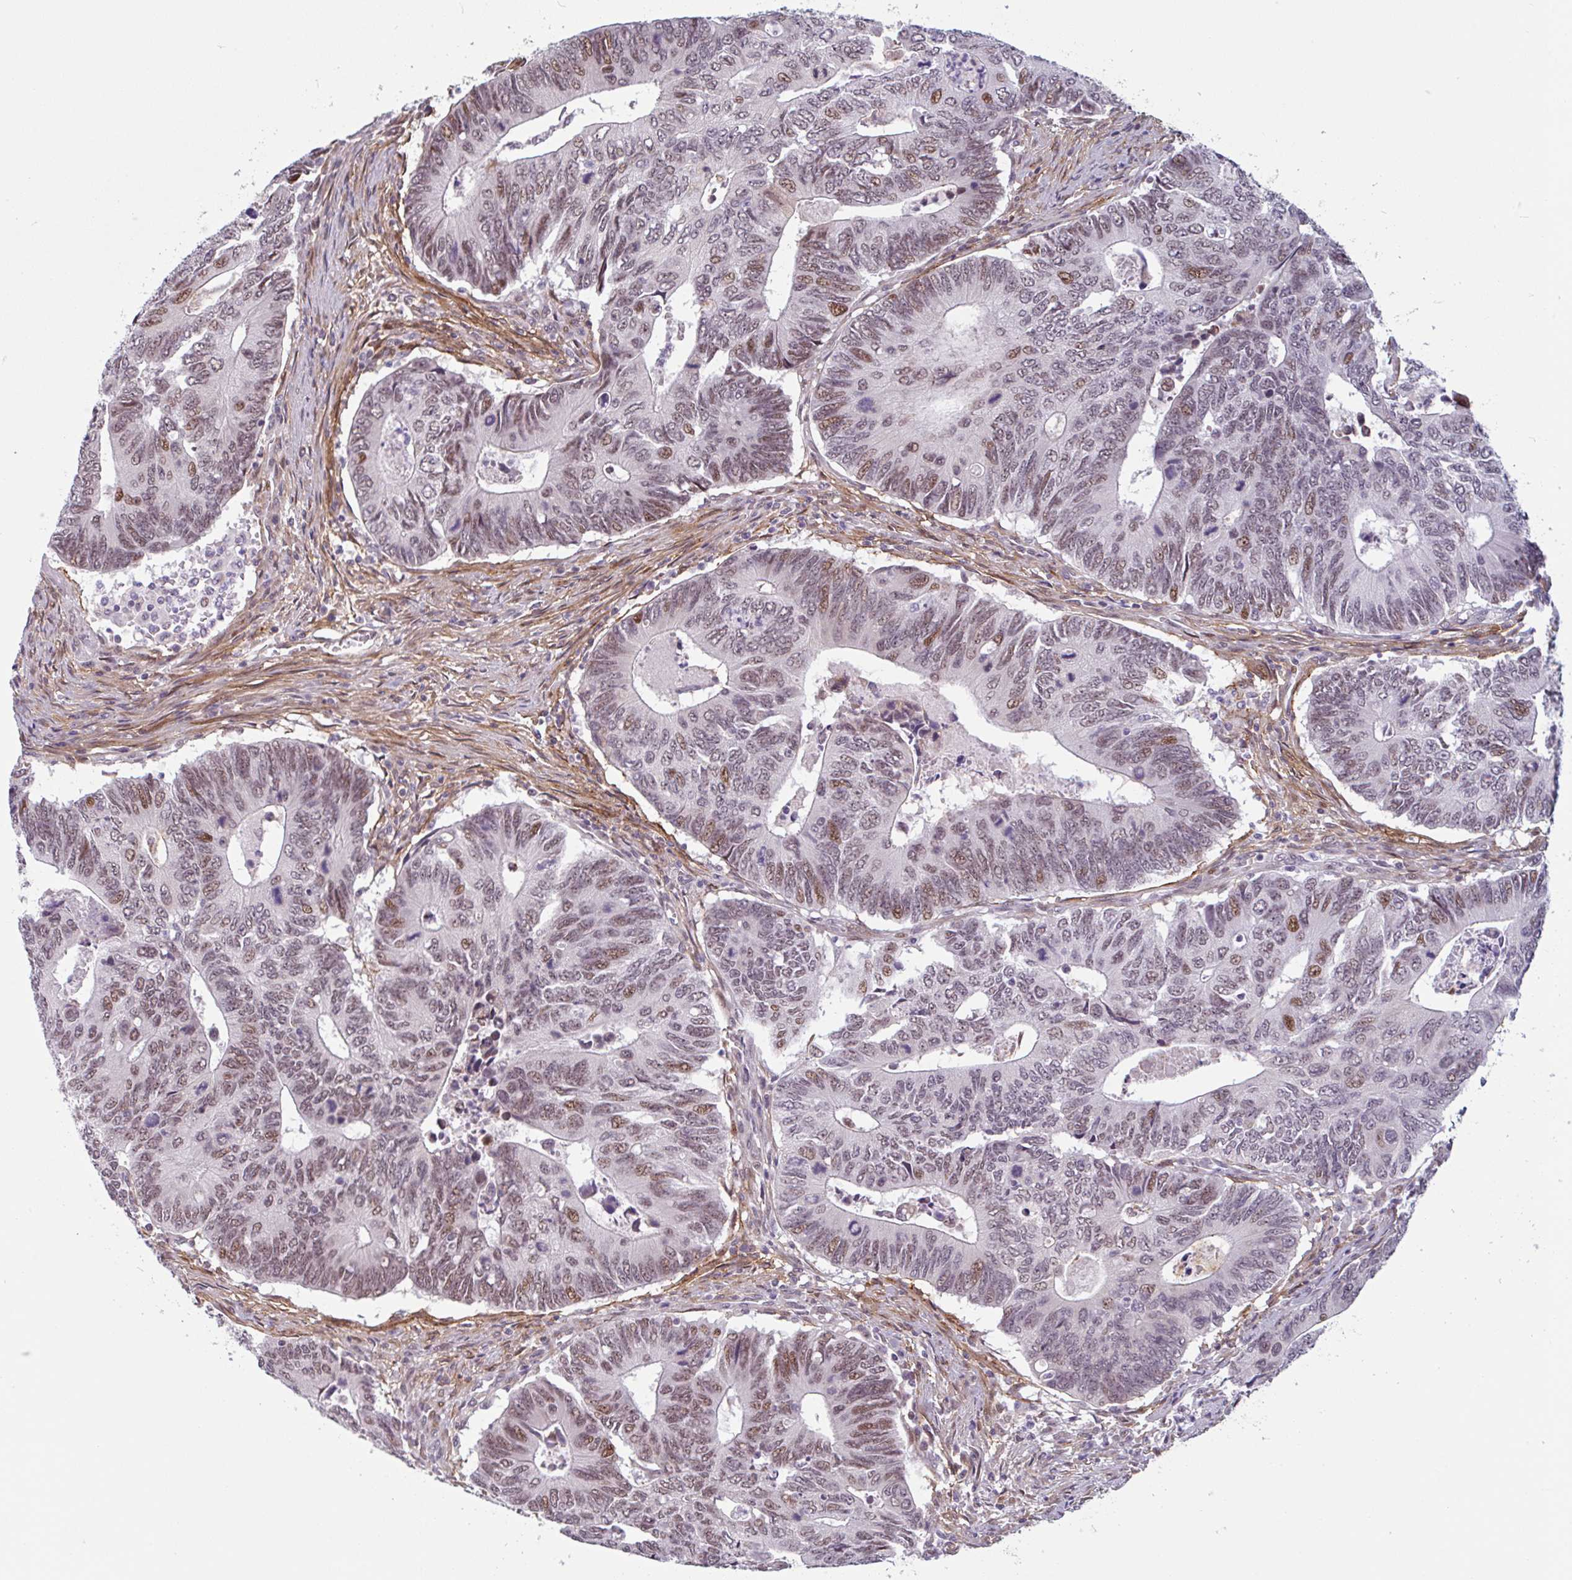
{"staining": {"intensity": "moderate", "quantity": "25%-75%", "location": "nuclear"}, "tissue": "colorectal cancer", "cell_type": "Tumor cells", "image_type": "cancer", "snomed": [{"axis": "morphology", "description": "Adenocarcinoma, NOS"}, {"axis": "topography", "description": "Colon"}], "caption": "There is medium levels of moderate nuclear expression in tumor cells of adenocarcinoma (colorectal), as demonstrated by immunohistochemical staining (brown color).", "gene": "TMEM119", "patient": {"sex": "male", "age": 87}}